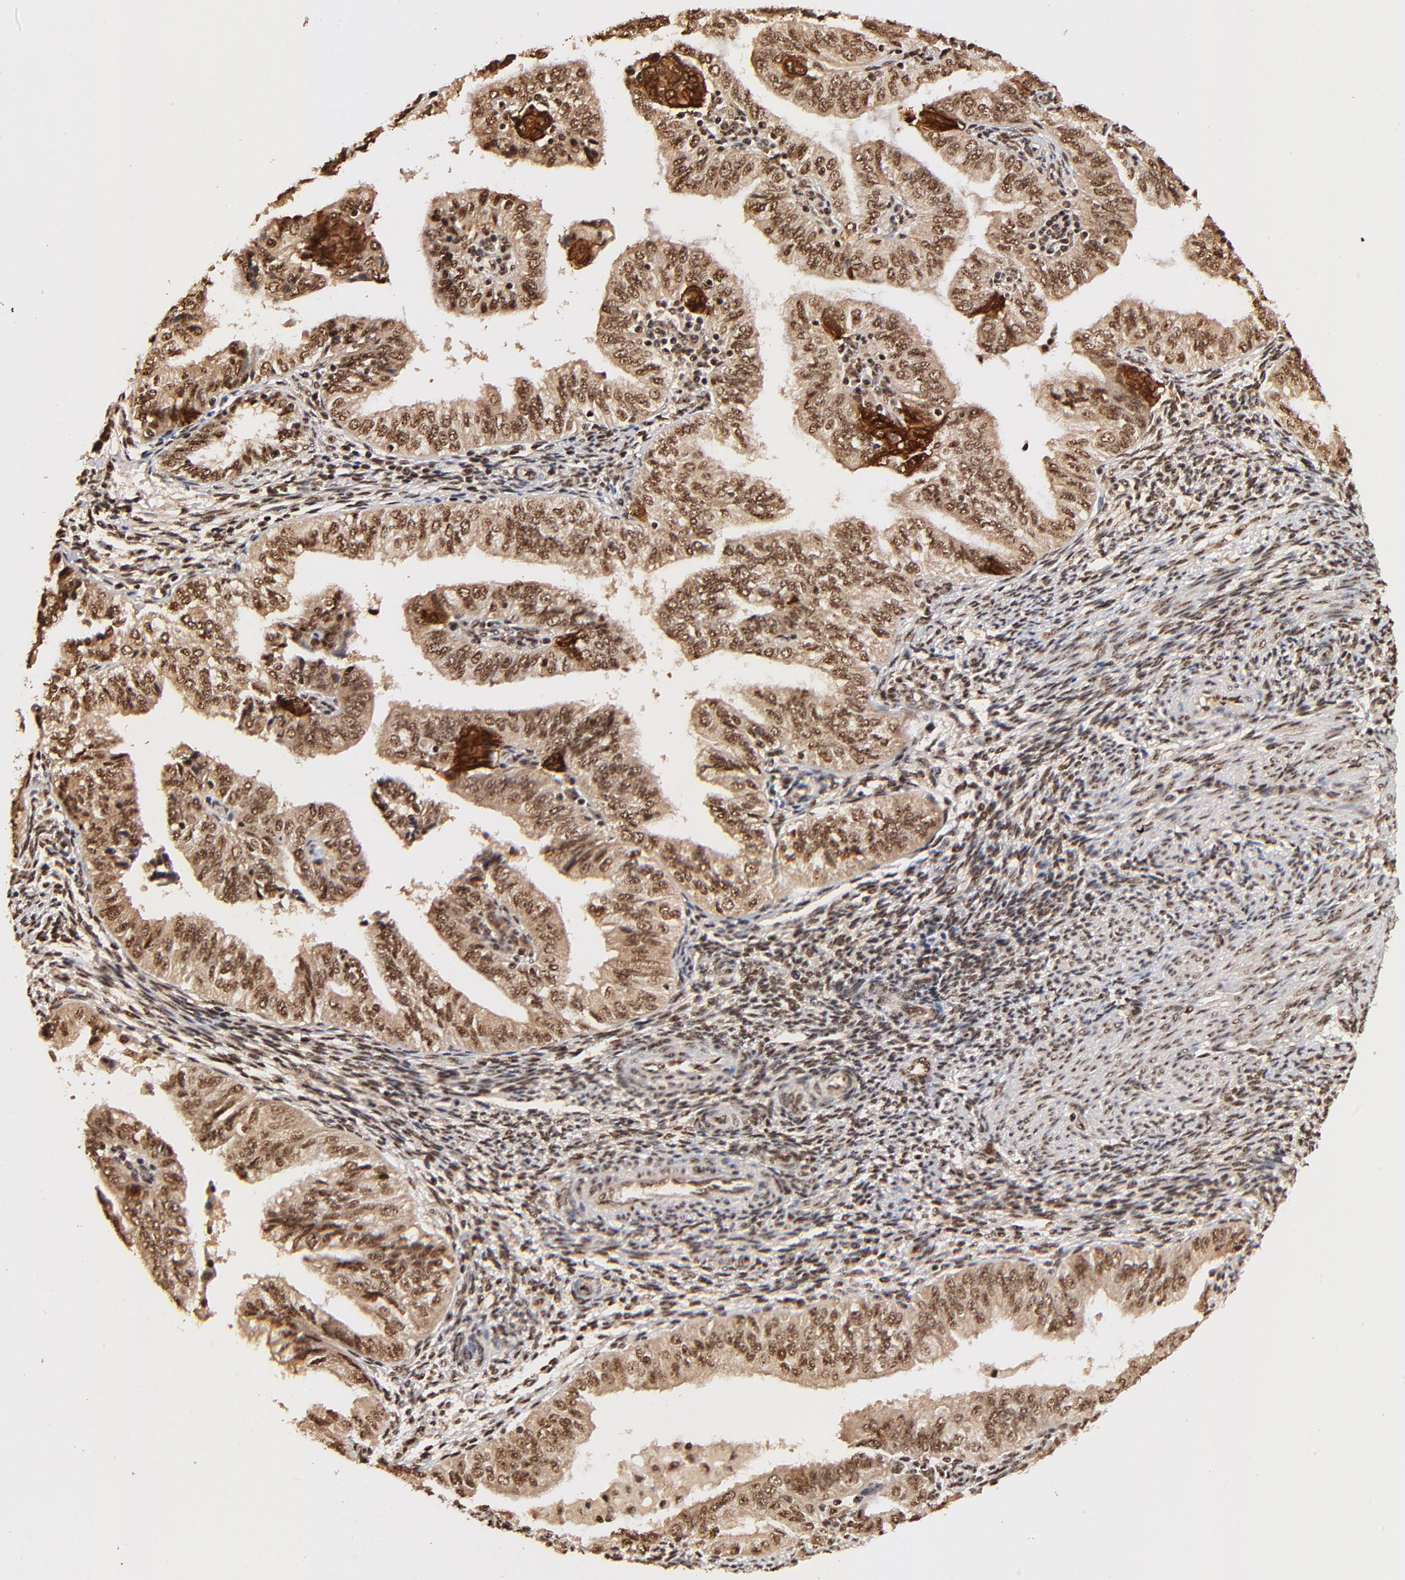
{"staining": {"intensity": "strong", "quantity": ">75%", "location": "cytoplasmic/membranous,nuclear"}, "tissue": "endometrial cancer", "cell_type": "Tumor cells", "image_type": "cancer", "snomed": [{"axis": "morphology", "description": "Adenocarcinoma, NOS"}, {"axis": "topography", "description": "Endometrium"}], "caption": "Immunohistochemistry (IHC) staining of endometrial cancer, which demonstrates high levels of strong cytoplasmic/membranous and nuclear staining in about >75% of tumor cells indicating strong cytoplasmic/membranous and nuclear protein positivity. The staining was performed using DAB (3,3'-diaminobenzidine) (brown) for protein detection and nuclei were counterstained in hematoxylin (blue).", "gene": "MED12", "patient": {"sex": "female", "age": 51}}